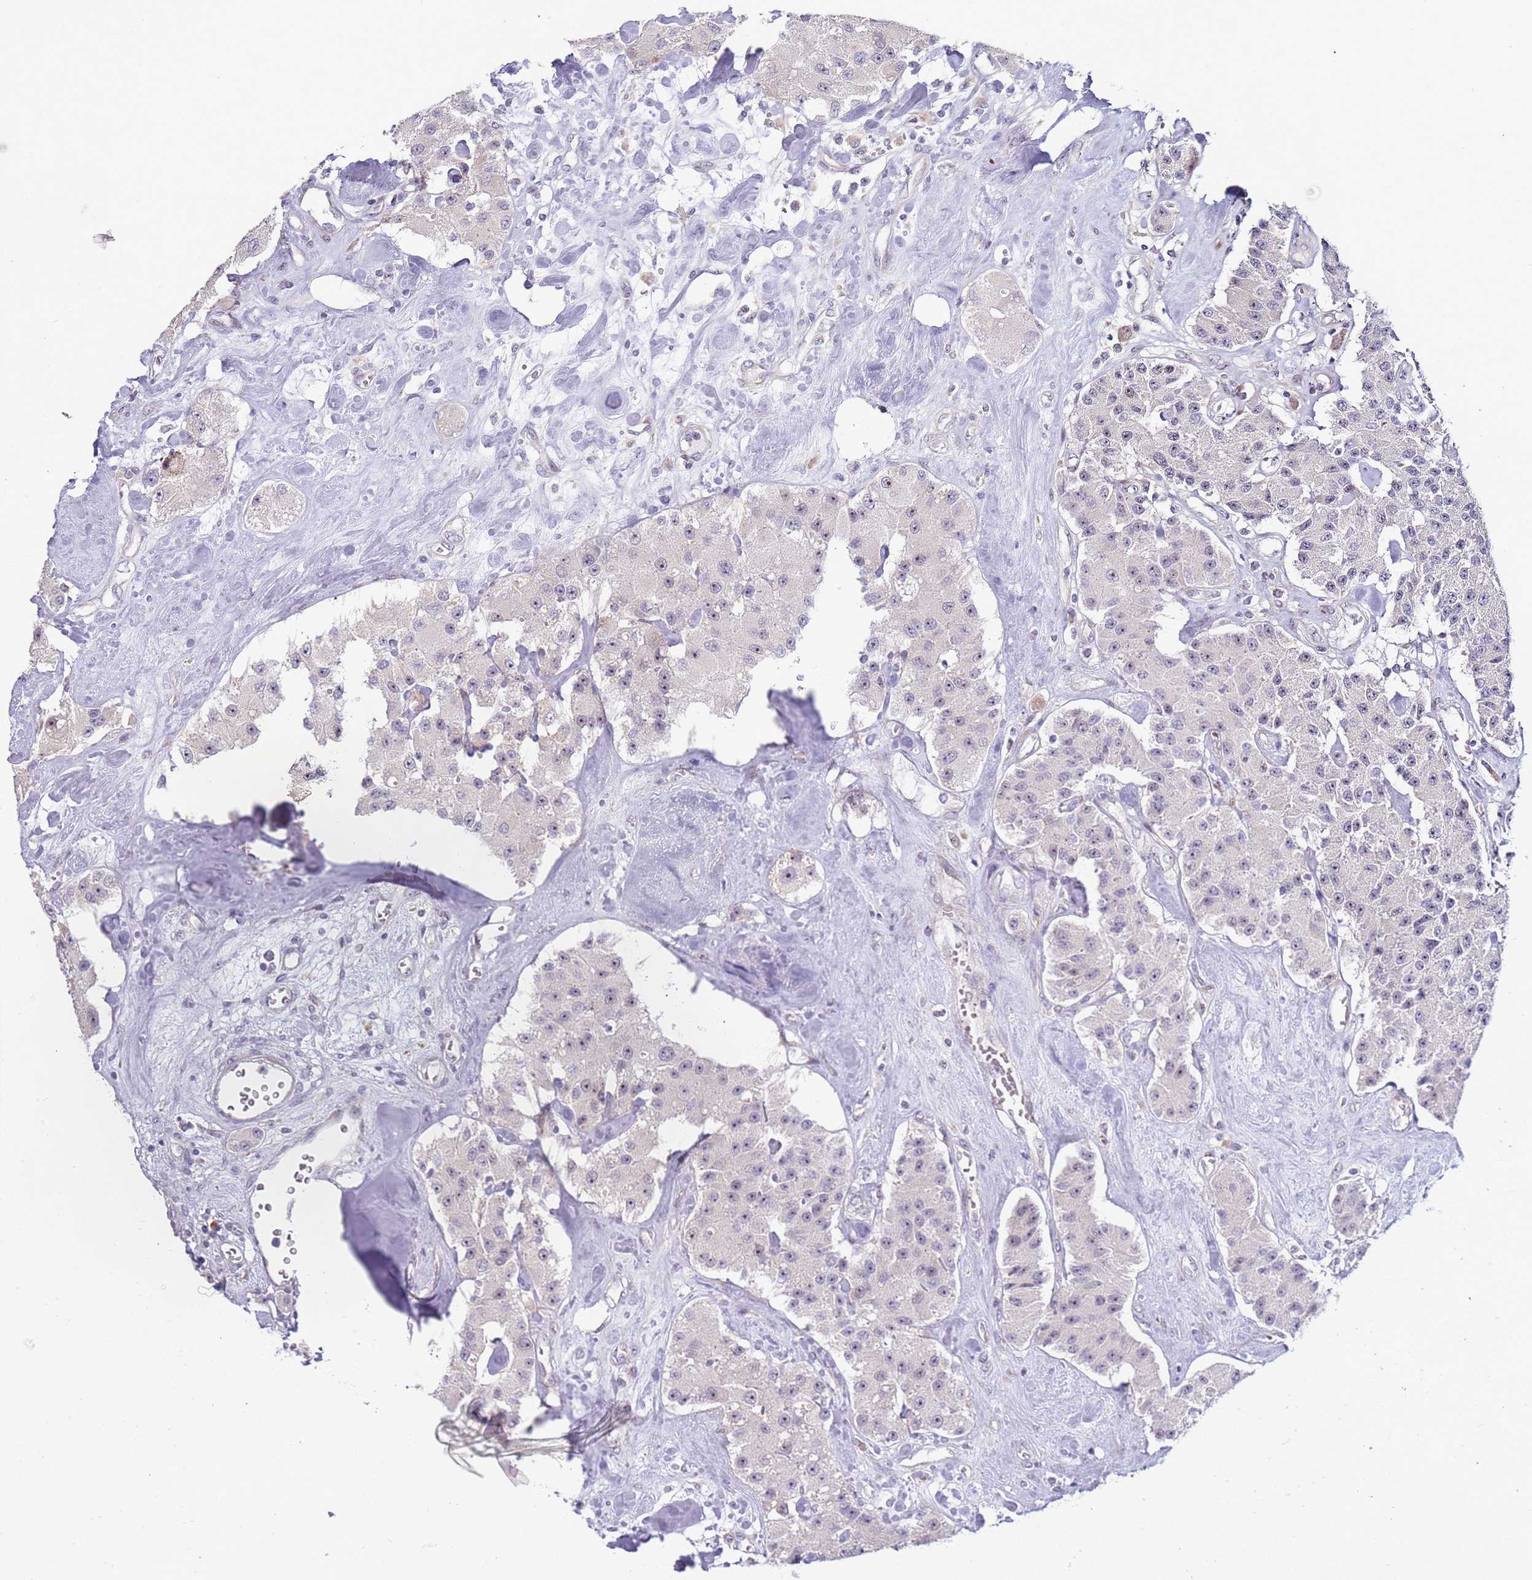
{"staining": {"intensity": "weak", "quantity": "<25%", "location": "nuclear"}, "tissue": "carcinoid", "cell_type": "Tumor cells", "image_type": "cancer", "snomed": [{"axis": "morphology", "description": "Carcinoid, malignant, NOS"}, {"axis": "topography", "description": "Pancreas"}], "caption": "Image shows no protein staining in tumor cells of carcinoid tissue.", "gene": "UCMA", "patient": {"sex": "male", "age": 41}}